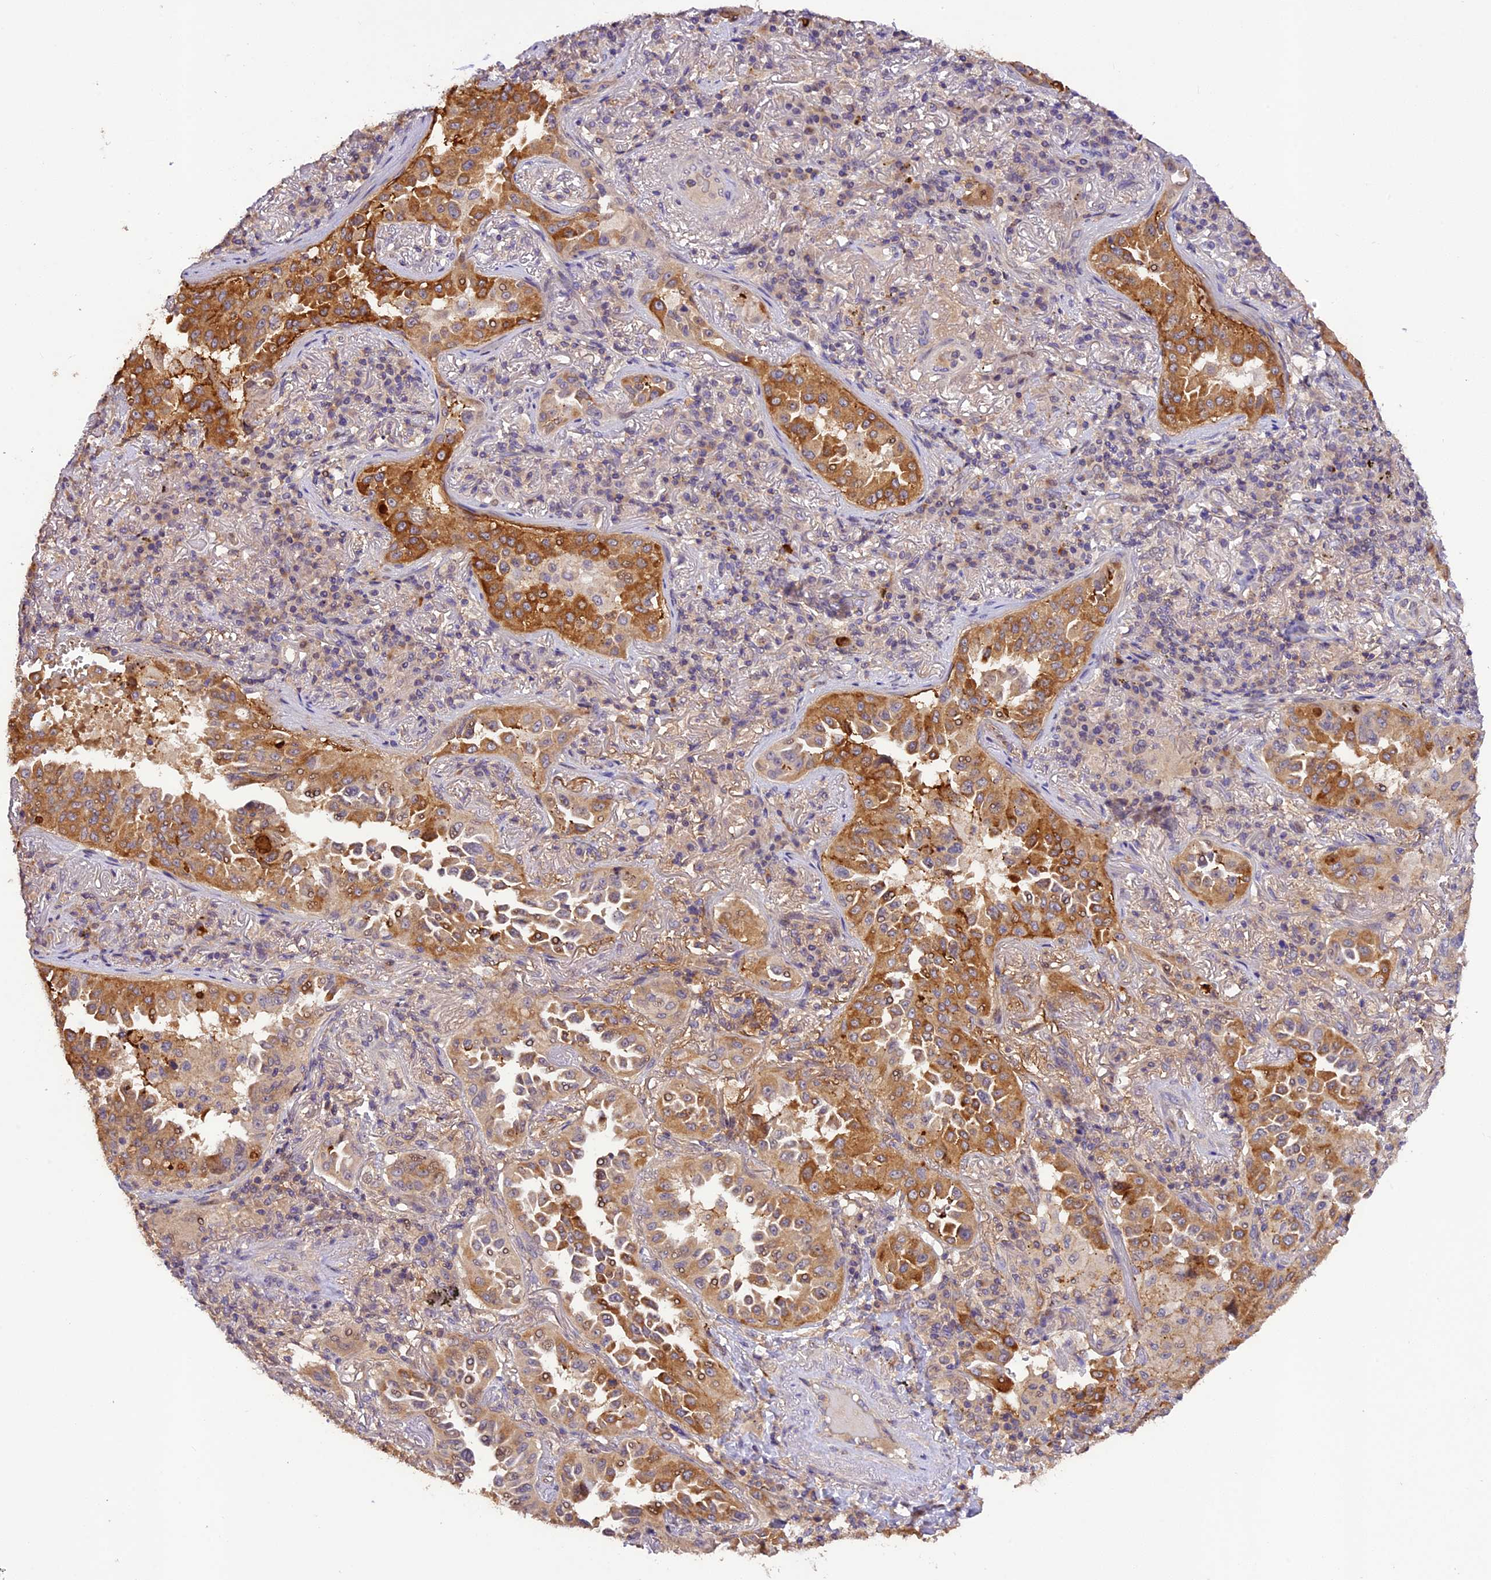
{"staining": {"intensity": "strong", "quantity": "25%-75%", "location": "cytoplasmic/membranous"}, "tissue": "lung cancer", "cell_type": "Tumor cells", "image_type": "cancer", "snomed": [{"axis": "morphology", "description": "Adenocarcinoma, NOS"}, {"axis": "topography", "description": "Lung"}], "caption": "The image reveals staining of lung adenocarcinoma, revealing strong cytoplasmic/membranous protein expression (brown color) within tumor cells. The protein is stained brown, and the nuclei are stained in blue (DAB IHC with brightfield microscopy, high magnification).", "gene": "DGKH", "patient": {"sex": "female", "age": 69}}